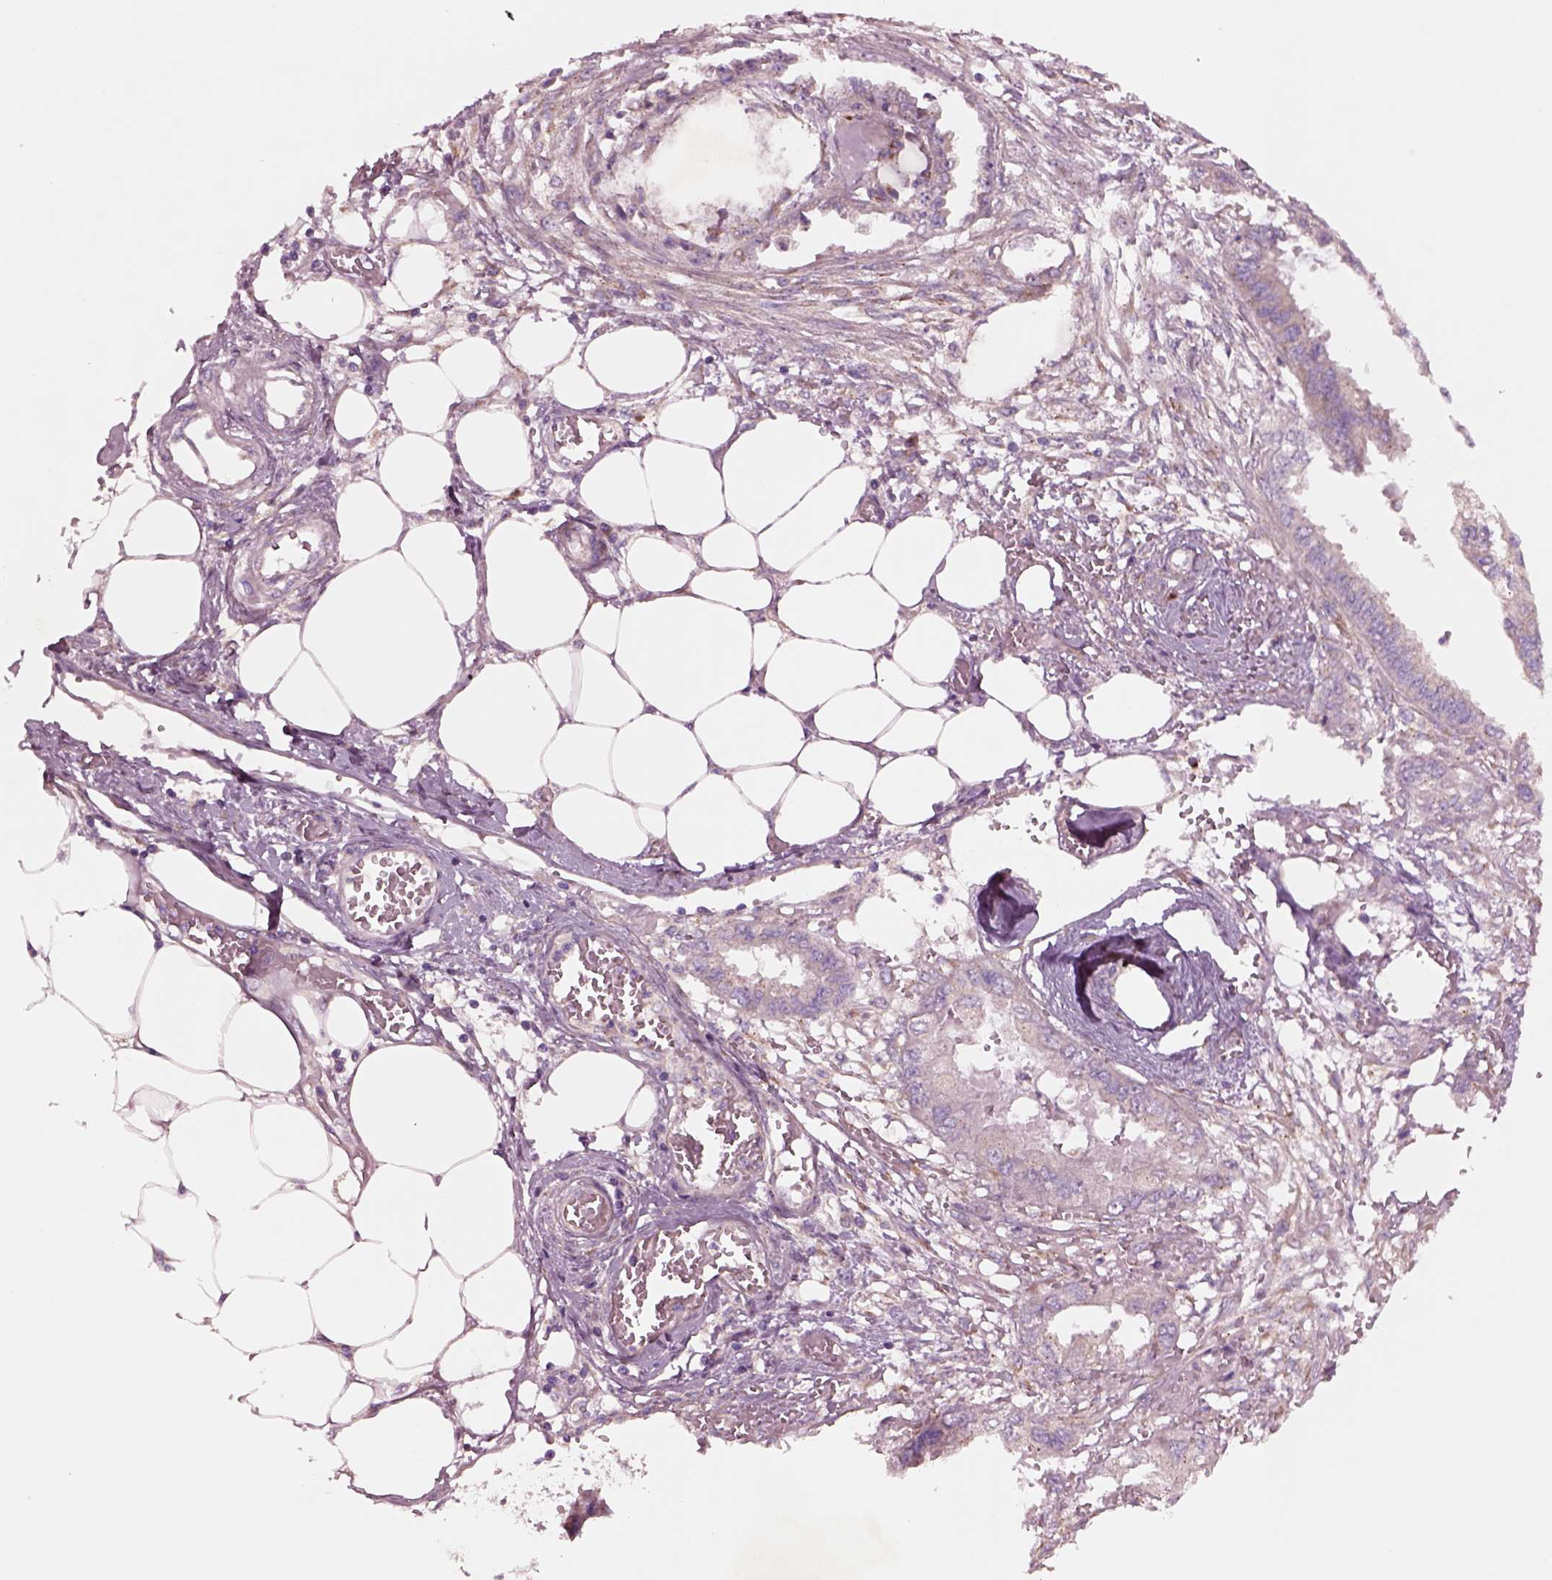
{"staining": {"intensity": "negative", "quantity": "none", "location": "none"}, "tissue": "endometrial cancer", "cell_type": "Tumor cells", "image_type": "cancer", "snomed": [{"axis": "morphology", "description": "Adenocarcinoma, NOS"}, {"axis": "morphology", "description": "Adenocarcinoma, metastatic, NOS"}, {"axis": "topography", "description": "Adipose tissue"}, {"axis": "topography", "description": "Endometrium"}], "caption": "This is an immunohistochemistry (IHC) histopathology image of endometrial adenocarcinoma. There is no expression in tumor cells.", "gene": "SEC23A", "patient": {"sex": "female", "age": 67}}